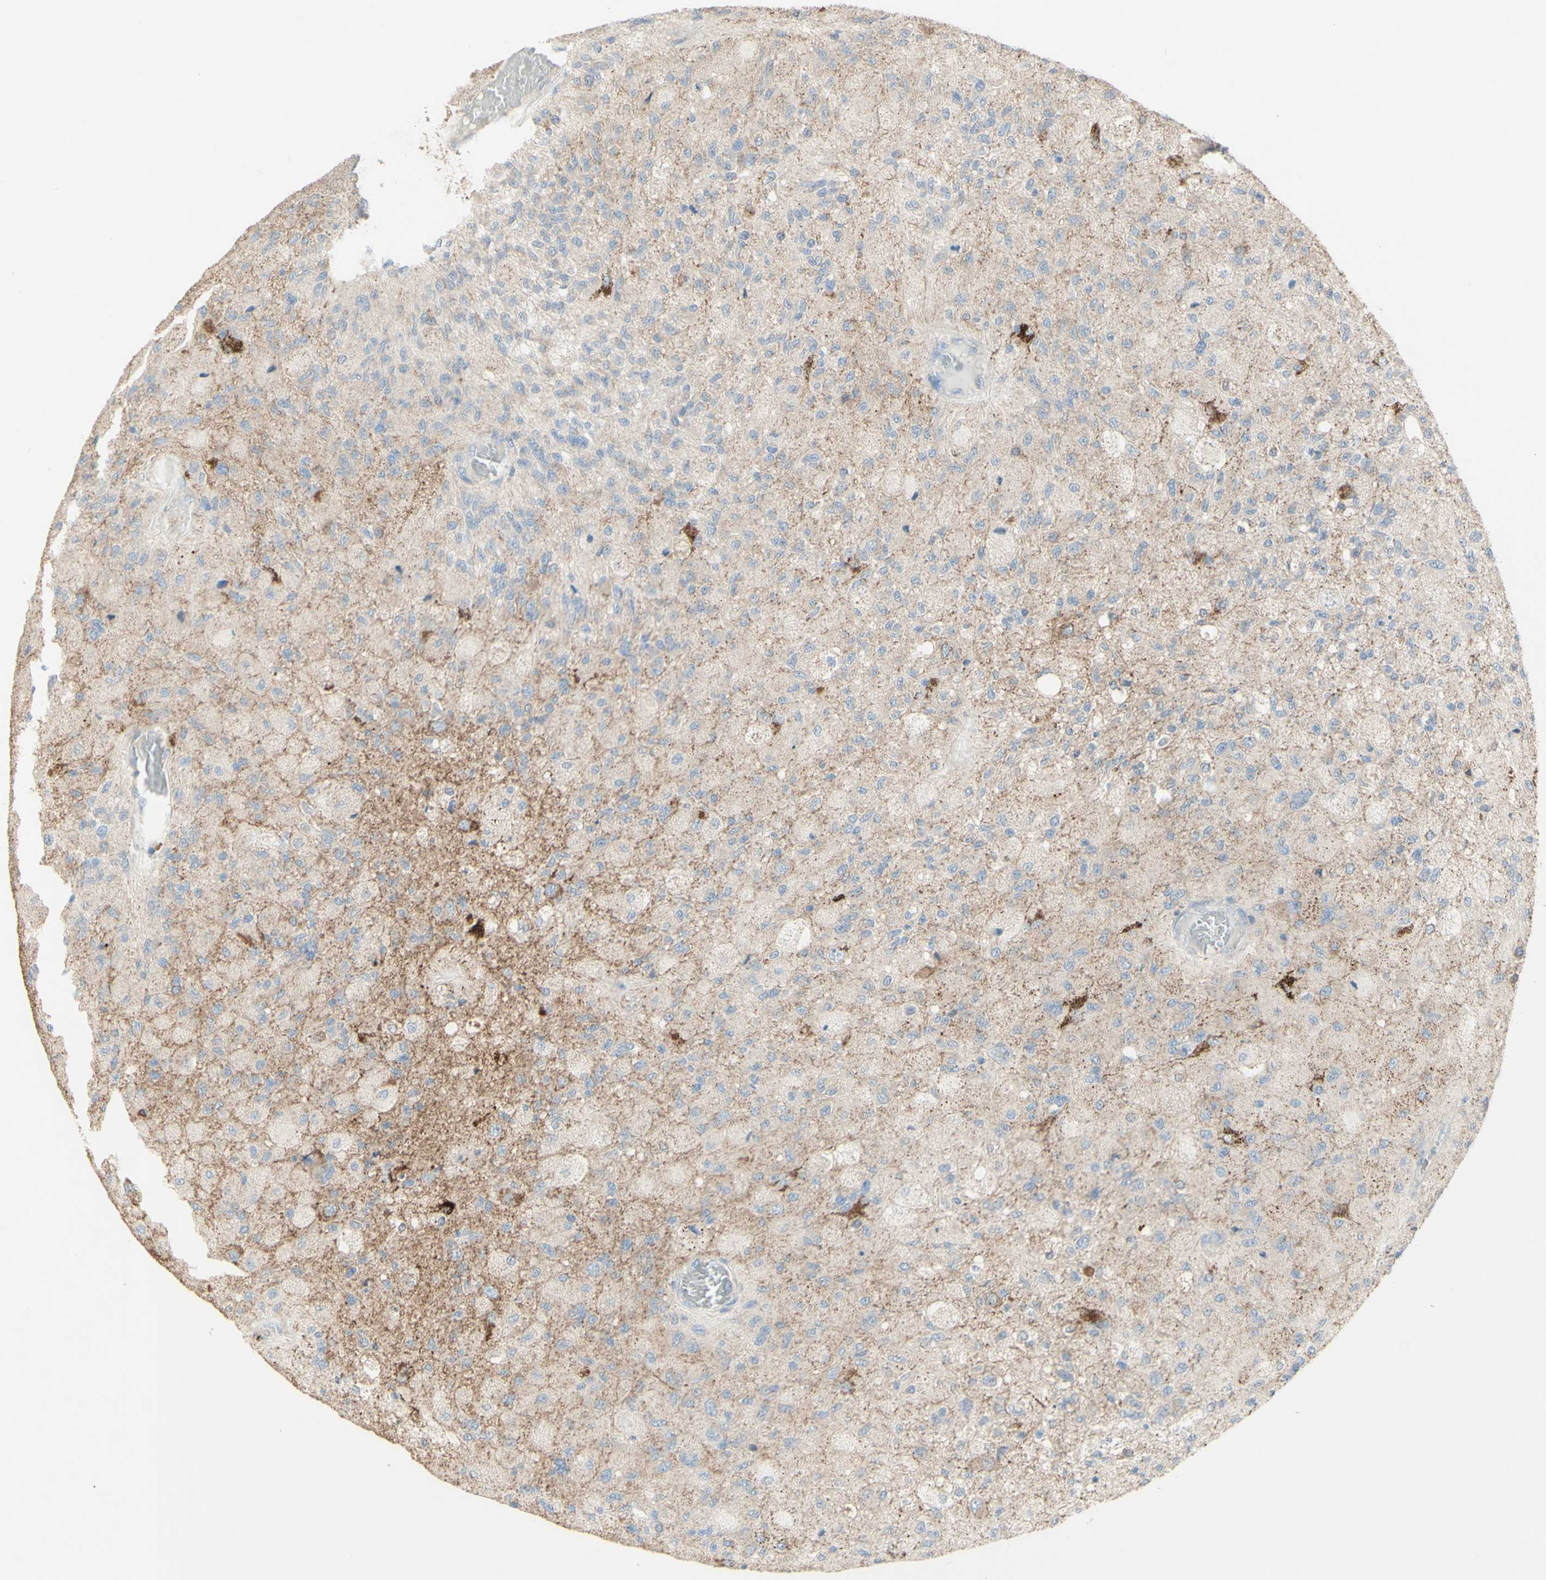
{"staining": {"intensity": "weak", "quantity": "<25%", "location": "cytoplasmic/membranous"}, "tissue": "glioma", "cell_type": "Tumor cells", "image_type": "cancer", "snomed": [{"axis": "morphology", "description": "Normal tissue, NOS"}, {"axis": "morphology", "description": "Glioma, malignant, High grade"}, {"axis": "topography", "description": "Cerebral cortex"}], "caption": "Micrograph shows no significant protein positivity in tumor cells of malignant glioma (high-grade). (IHC, brightfield microscopy, high magnification).", "gene": "CNTNAP1", "patient": {"sex": "male", "age": 77}}